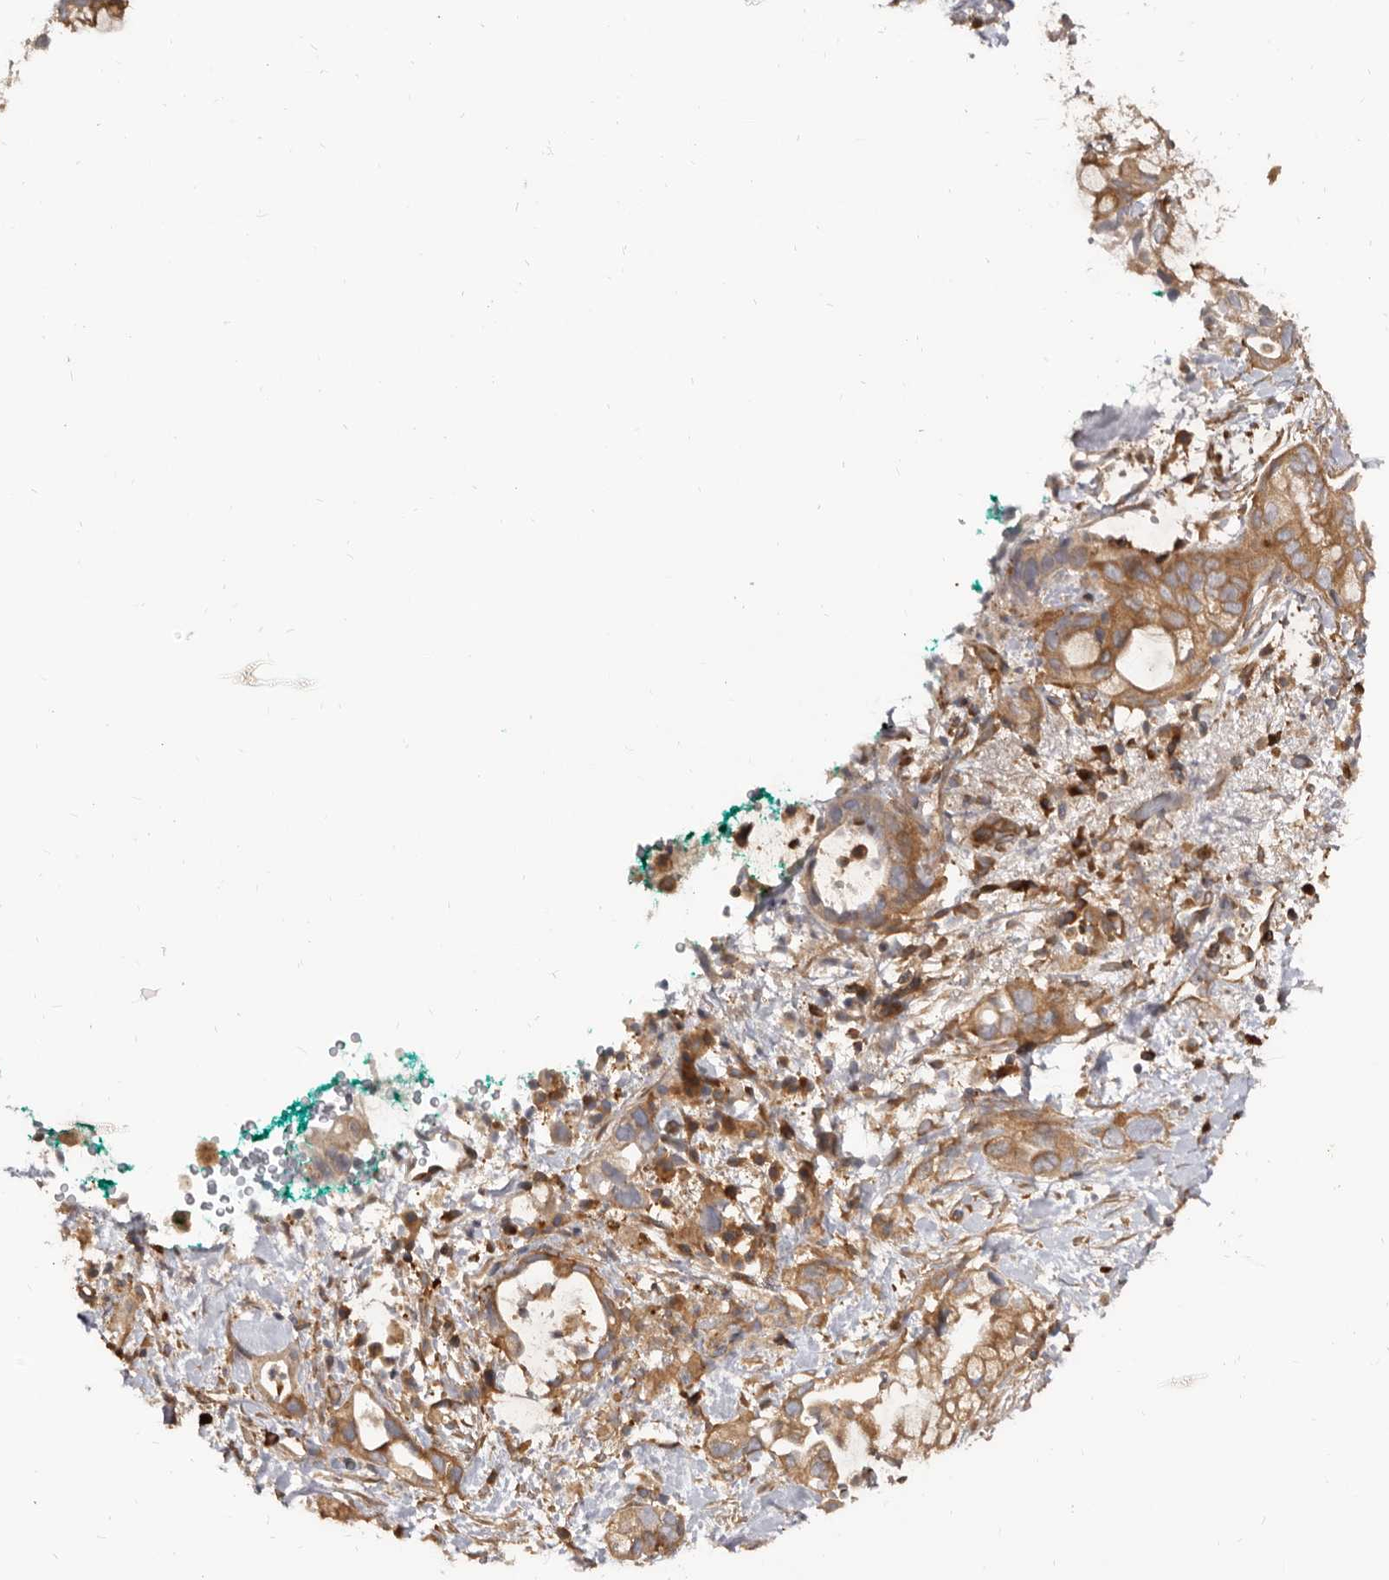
{"staining": {"intensity": "moderate", "quantity": ">75%", "location": "cytoplasmic/membranous"}, "tissue": "pancreatic cancer", "cell_type": "Tumor cells", "image_type": "cancer", "snomed": [{"axis": "morphology", "description": "Adenocarcinoma, NOS"}, {"axis": "topography", "description": "Pancreas"}], "caption": "This image demonstrates immunohistochemistry (IHC) staining of human pancreatic cancer, with medium moderate cytoplasmic/membranous staining in about >75% of tumor cells.", "gene": "ADAMTS20", "patient": {"sex": "male", "age": 53}}